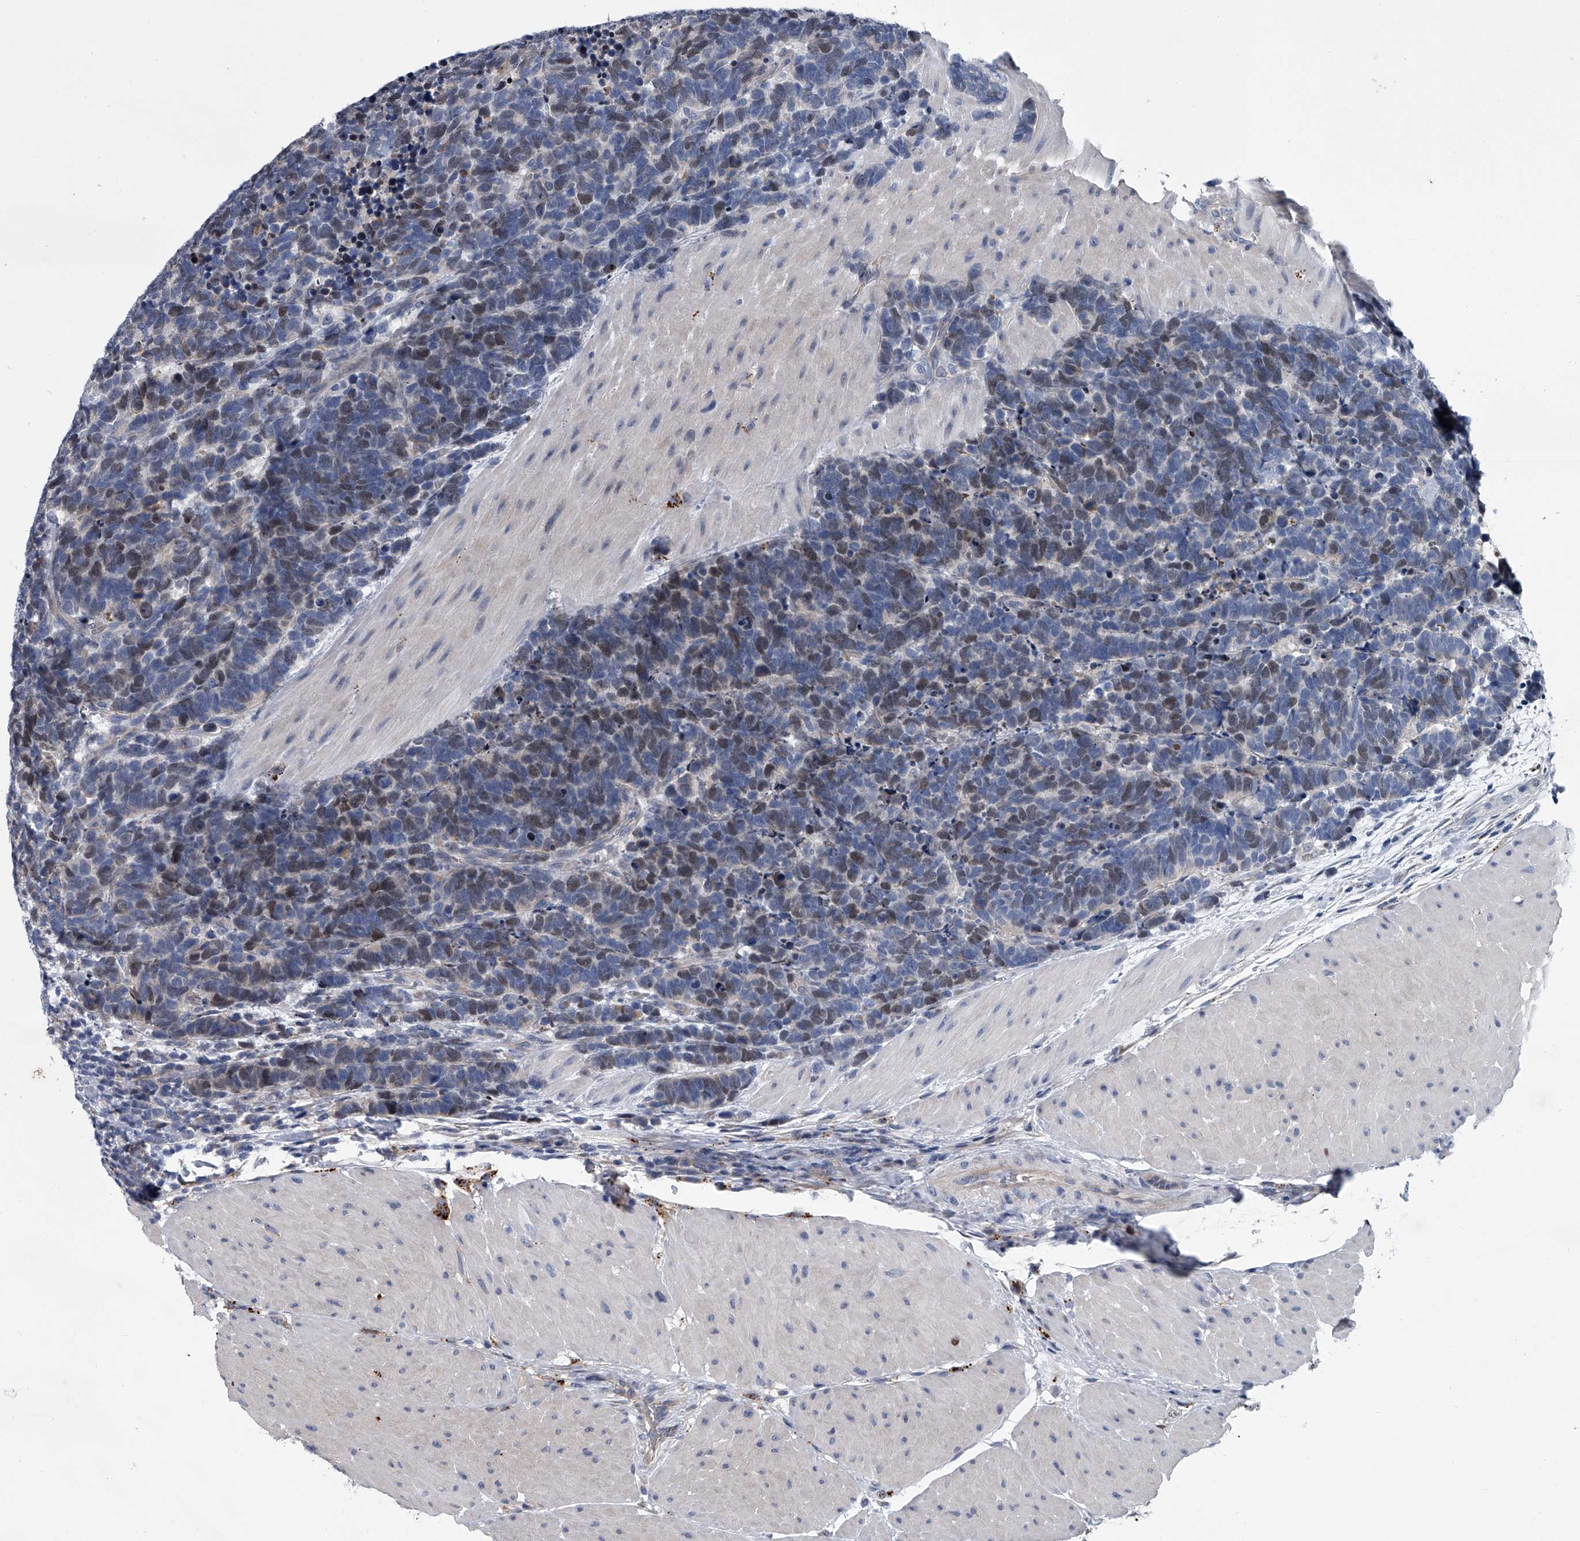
{"staining": {"intensity": "weak", "quantity": "<25%", "location": "nuclear"}, "tissue": "carcinoid", "cell_type": "Tumor cells", "image_type": "cancer", "snomed": [{"axis": "morphology", "description": "Carcinoma, NOS"}, {"axis": "morphology", "description": "Carcinoid, malignant, NOS"}, {"axis": "topography", "description": "Urinary bladder"}], "caption": "This is an immunohistochemistry (IHC) histopathology image of human carcinoid. There is no staining in tumor cells.", "gene": "ABCG1", "patient": {"sex": "male", "age": 57}}